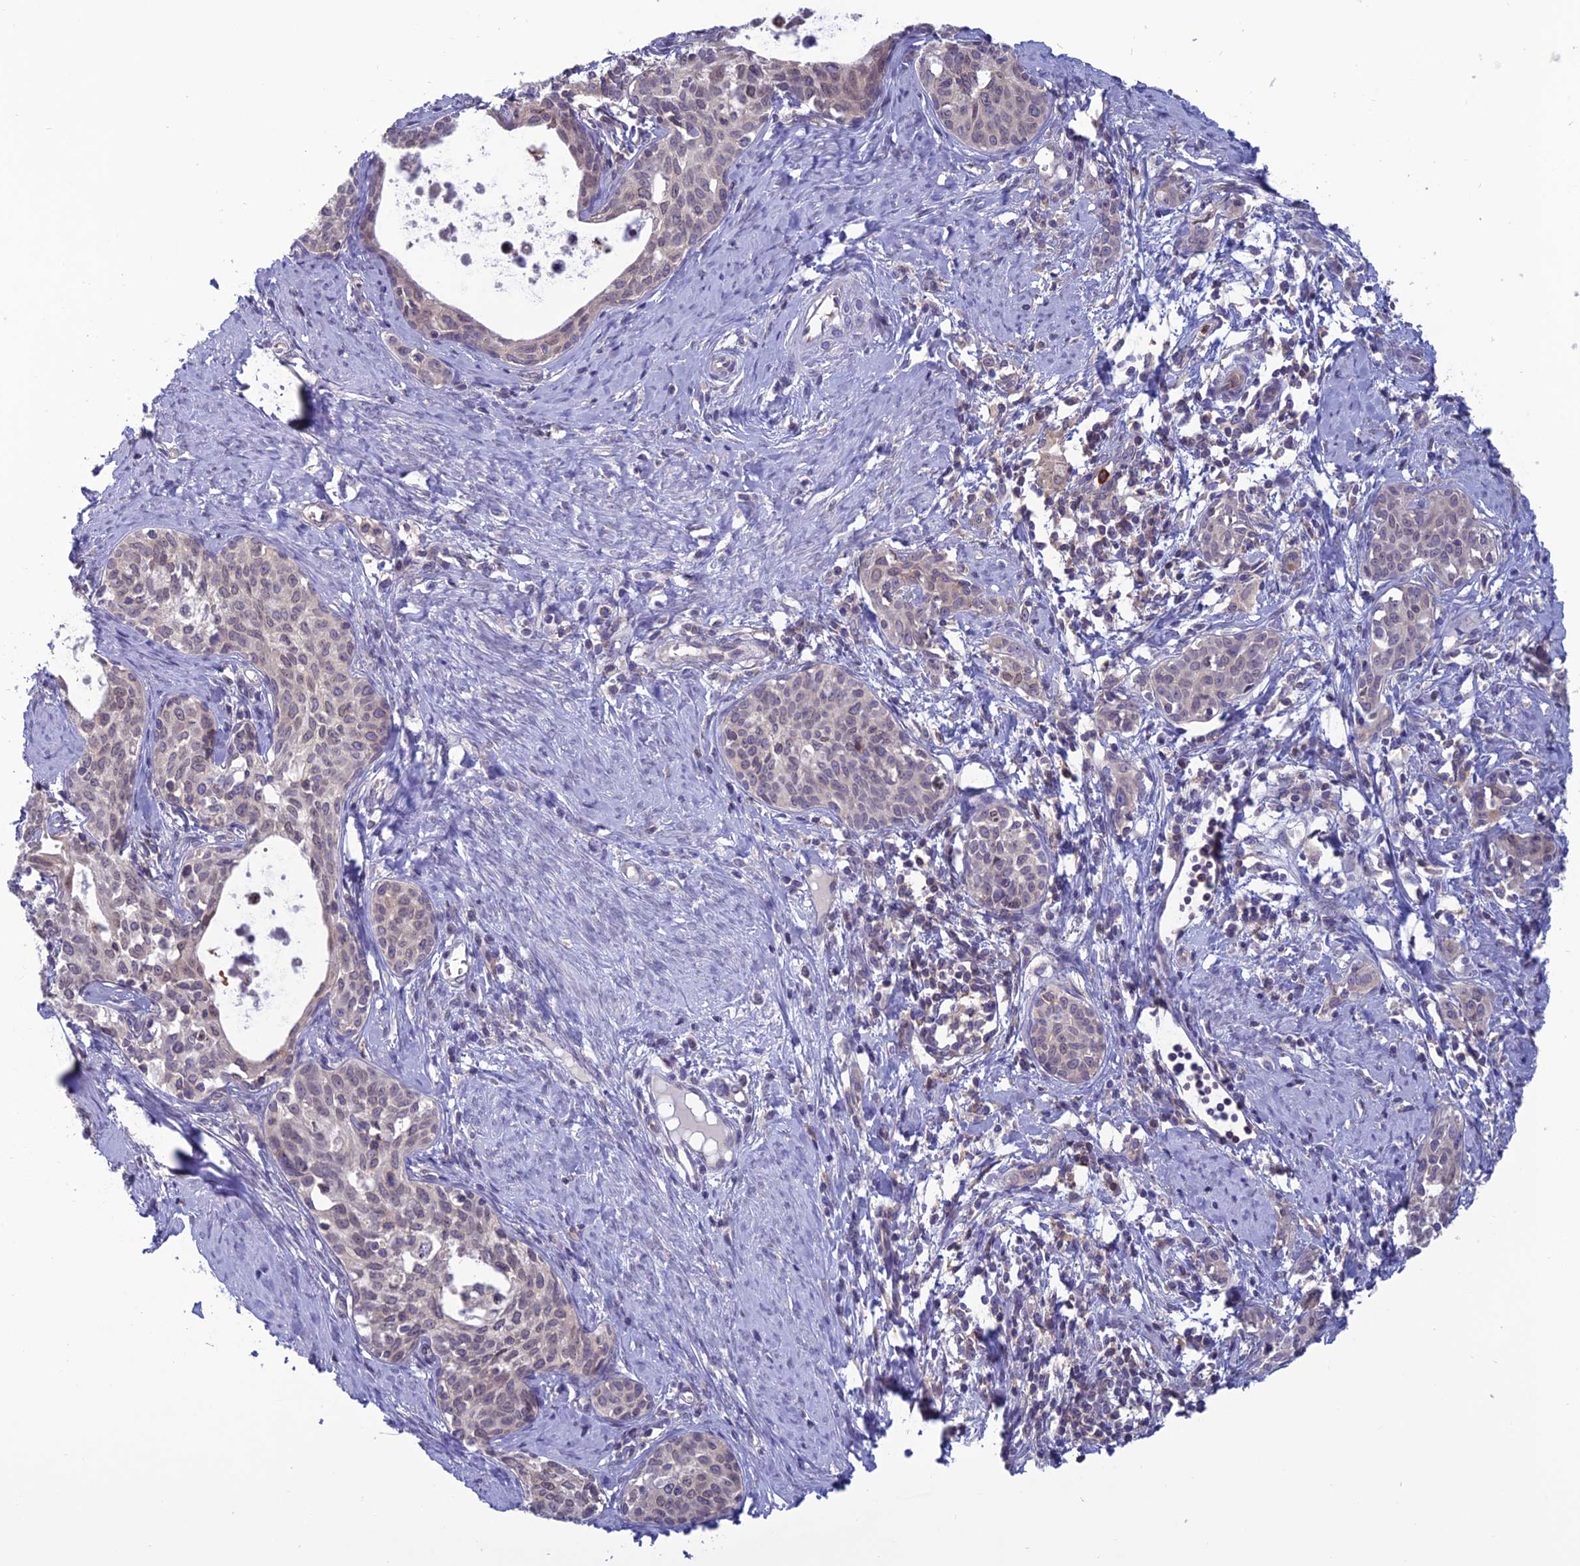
{"staining": {"intensity": "moderate", "quantity": "<25%", "location": "cytoplasmic/membranous,nuclear"}, "tissue": "cervical cancer", "cell_type": "Tumor cells", "image_type": "cancer", "snomed": [{"axis": "morphology", "description": "Squamous cell carcinoma, NOS"}, {"axis": "topography", "description": "Cervix"}], "caption": "An image of cervical cancer (squamous cell carcinoma) stained for a protein displays moderate cytoplasmic/membranous and nuclear brown staining in tumor cells.", "gene": "WDR46", "patient": {"sex": "female", "age": 52}}